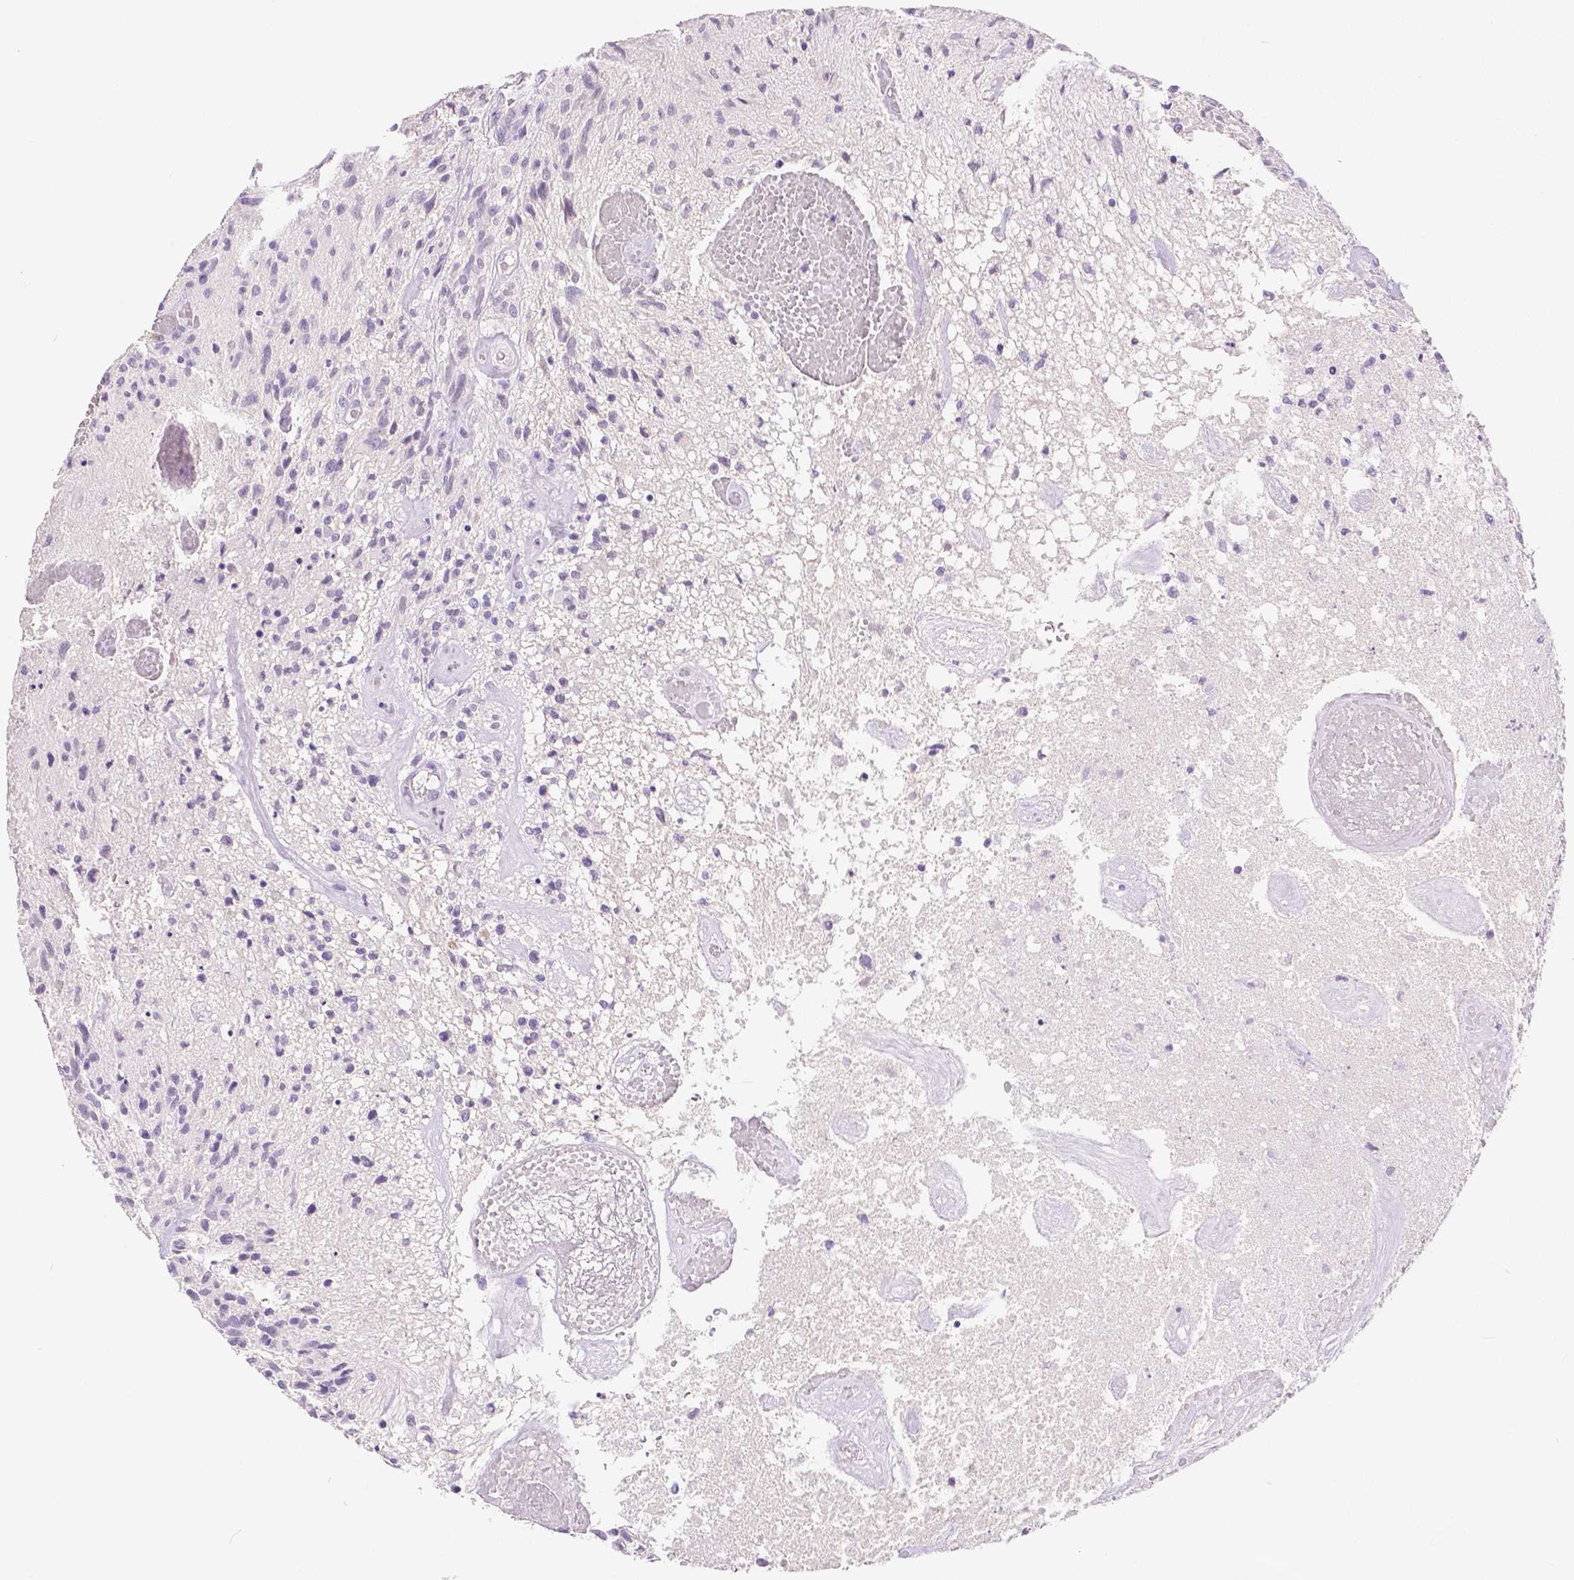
{"staining": {"intensity": "negative", "quantity": "none", "location": "none"}, "tissue": "glioma", "cell_type": "Tumor cells", "image_type": "cancer", "snomed": [{"axis": "morphology", "description": "Glioma, malignant, High grade"}, {"axis": "topography", "description": "Brain"}], "caption": "Immunohistochemistry of malignant high-grade glioma displays no expression in tumor cells.", "gene": "HNF1B", "patient": {"sex": "male", "age": 75}}